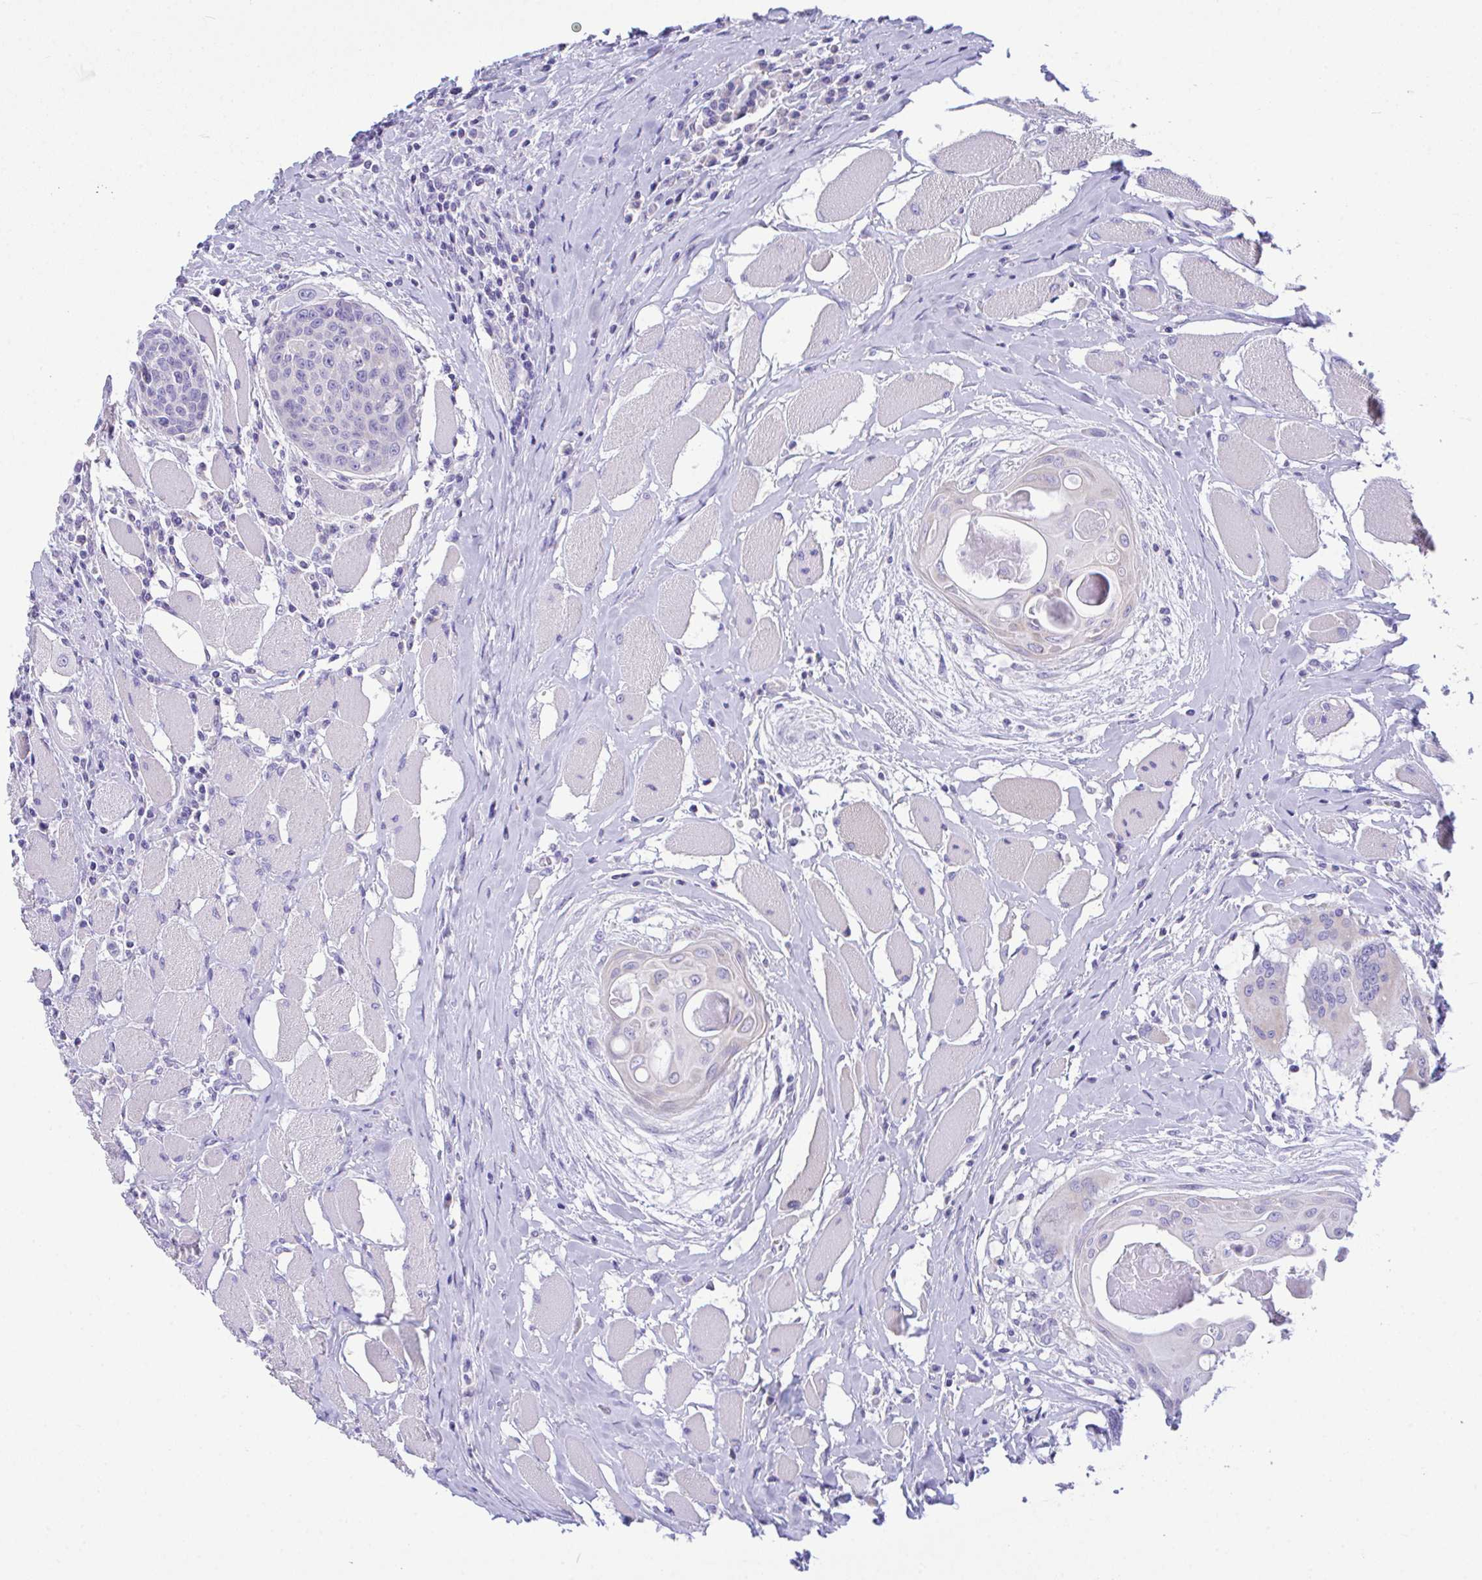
{"staining": {"intensity": "negative", "quantity": "none", "location": "none"}, "tissue": "head and neck cancer", "cell_type": "Tumor cells", "image_type": "cancer", "snomed": [{"axis": "morphology", "description": "Squamous cell carcinoma, NOS"}, {"axis": "topography", "description": "Head-Neck"}], "caption": "This image is of head and neck squamous cell carcinoma stained with immunohistochemistry to label a protein in brown with the nuclei are counter-stained blue. There is no positivity in tumor cells.", "gene": "NLRP8", "patient": {"sex": "female", "age": 73}}